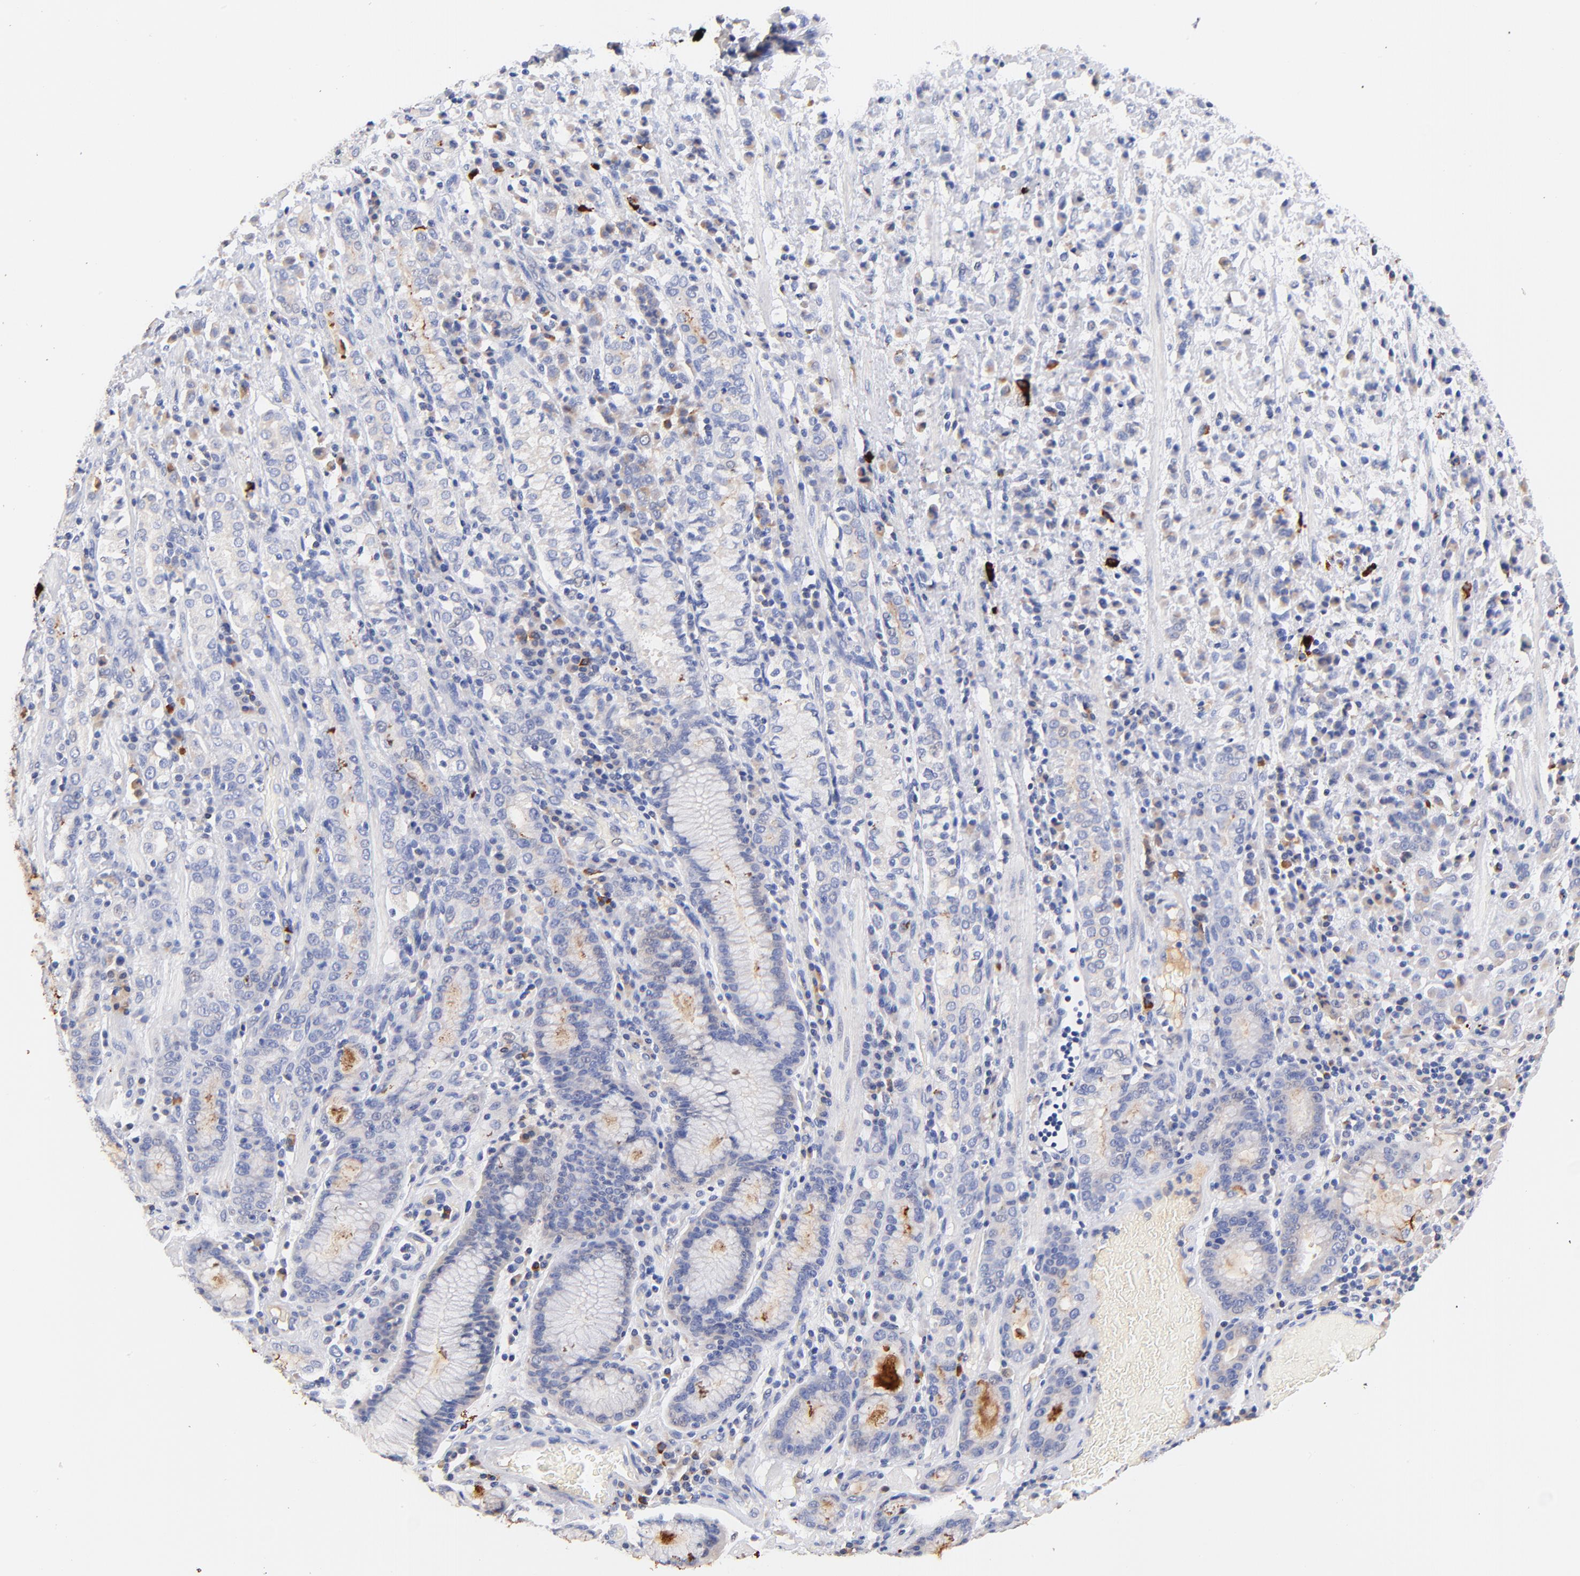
{"staining": {"intensity": "weak", "quantity": "25%-75%", "location": "cytoplasmic/membranous"}, "tissue": "stomach cancer", "cell_type": "Tumor cells", "image_type": "cancer", "snomed": [{"axis": "morphology", "description": "Adenocarcinoma, NOS"}, {"axis": "topography", "description": "Stomach, lower"}], "caption": "Immunohistochemistry (IHC) histopathology image of adenocarcinoma (stomach) stained for a protein (brown), which reveals low levels of weak cytoplasmic/membranous staining in about 25%-75% of tumor cells.", "gene": "IGLV7-43", "patient": {"sex": "male", "age": 88}}